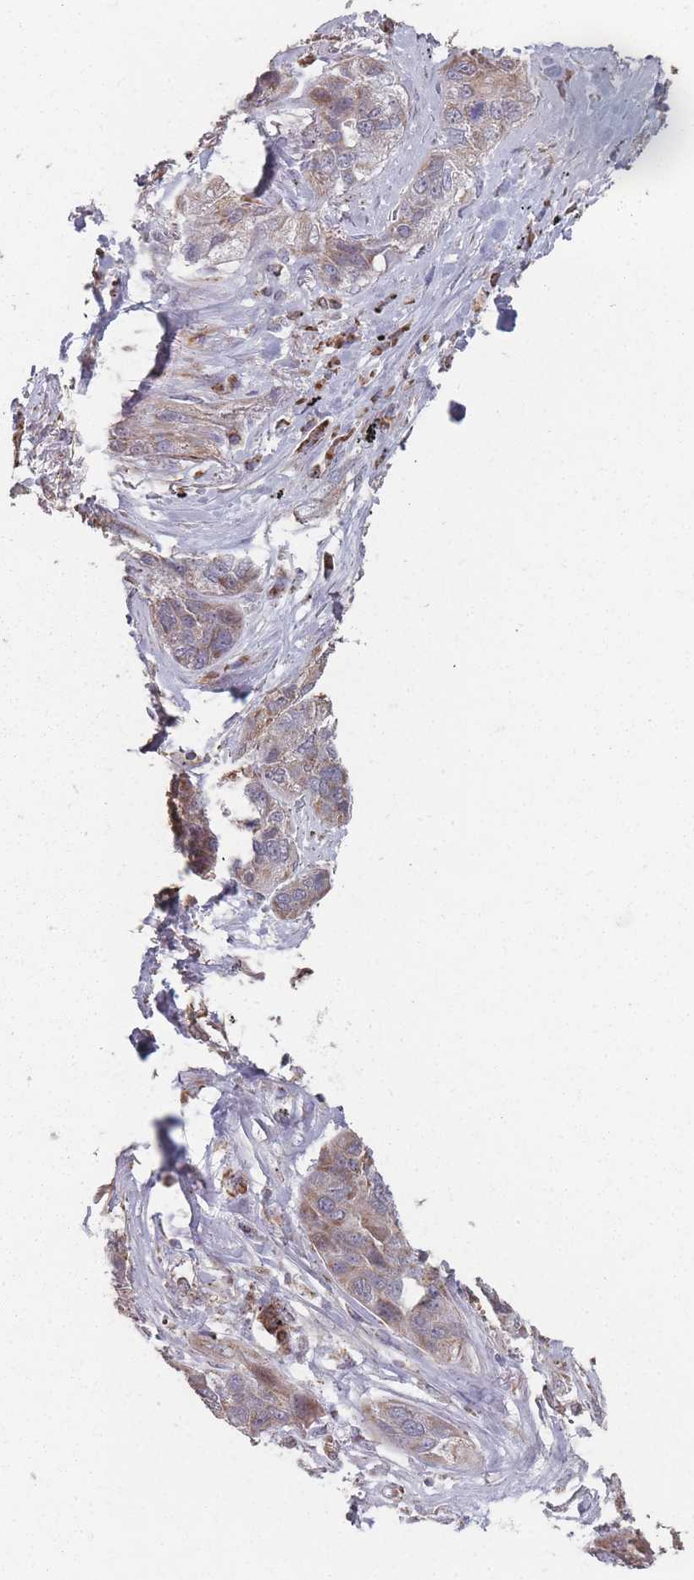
{"staining": {"intensity": "moderate", "quantity": ">75%", "location": "cytoplasmic/membranous"}, "tissue": "lung cancer", "cell_type": "Tumor cells", "image_type": "cancer", "snomed": [{"axis": "morphology", "description": "Squamous cell carcinoma, NOS"}, {"axis": "topography", "description": "Lung"}], "caption": "About >75% of tumor cells in squamous cell carcinoma (lung) reveal moderate cytoplasmic/membranous protein staining as visualized by brown immunohistochemical staining.", "gene": "PSMB3", "patient": {"sex": "female", "age": 70}}